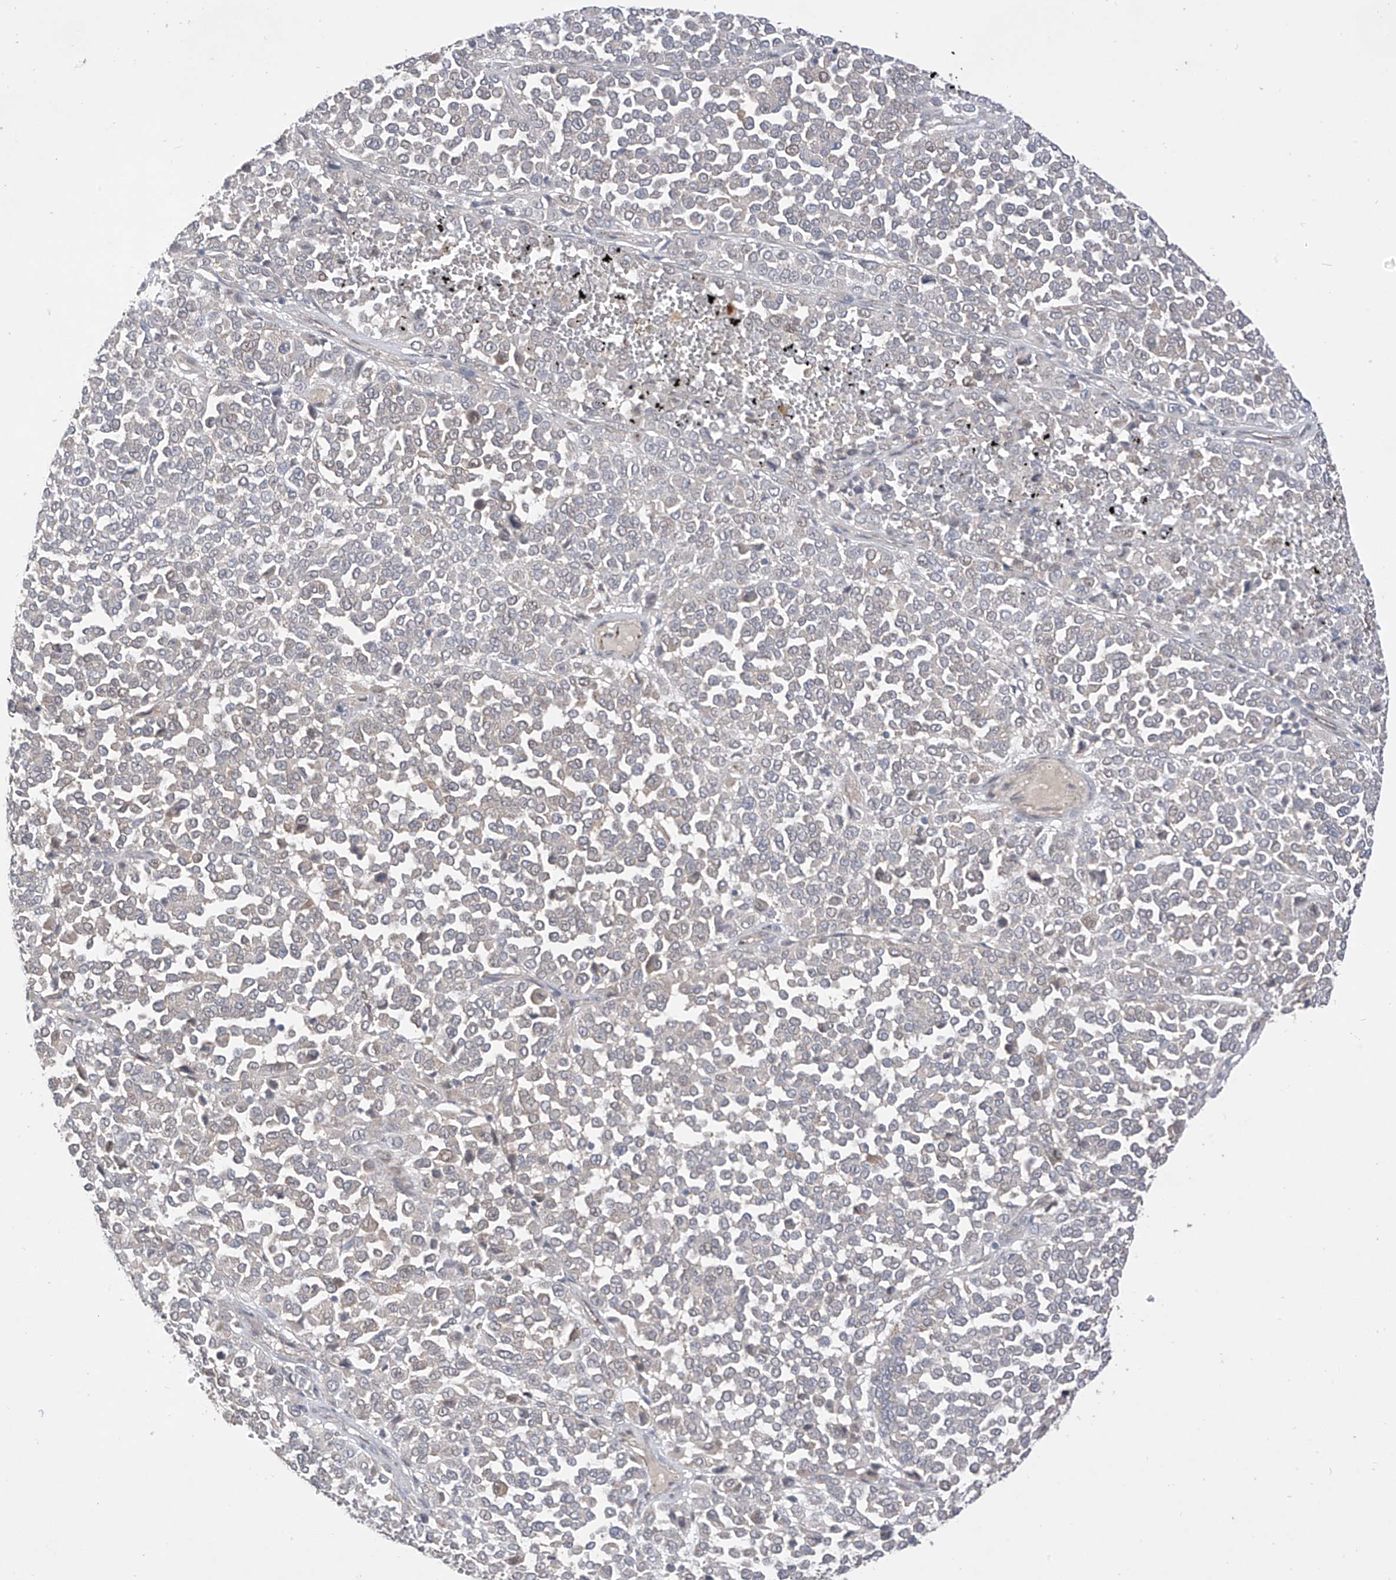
{"staining": {"intensity": "negative", "quantity": "none", "location": "none"}, "tissue": "melanoma", "cell_type": "Tumor cells", "image_type": "cancer", "snomed": [{"axis": "morphology", "description": "Malignant melanoma, Metastatic site"}, {"axis": "topography", "description": "Pancreas"}], "caption": "Protein analysis of malignant melanoma (metastatic site) reveals no significant positivity in tumor cells. (DAB (3,3'-diaminobenzidine) immunohistochemistry visualized using brightfield microscopy, high magnification).", "gene": "MRTFA", "patient": {"sex": "female", "age": 30}}